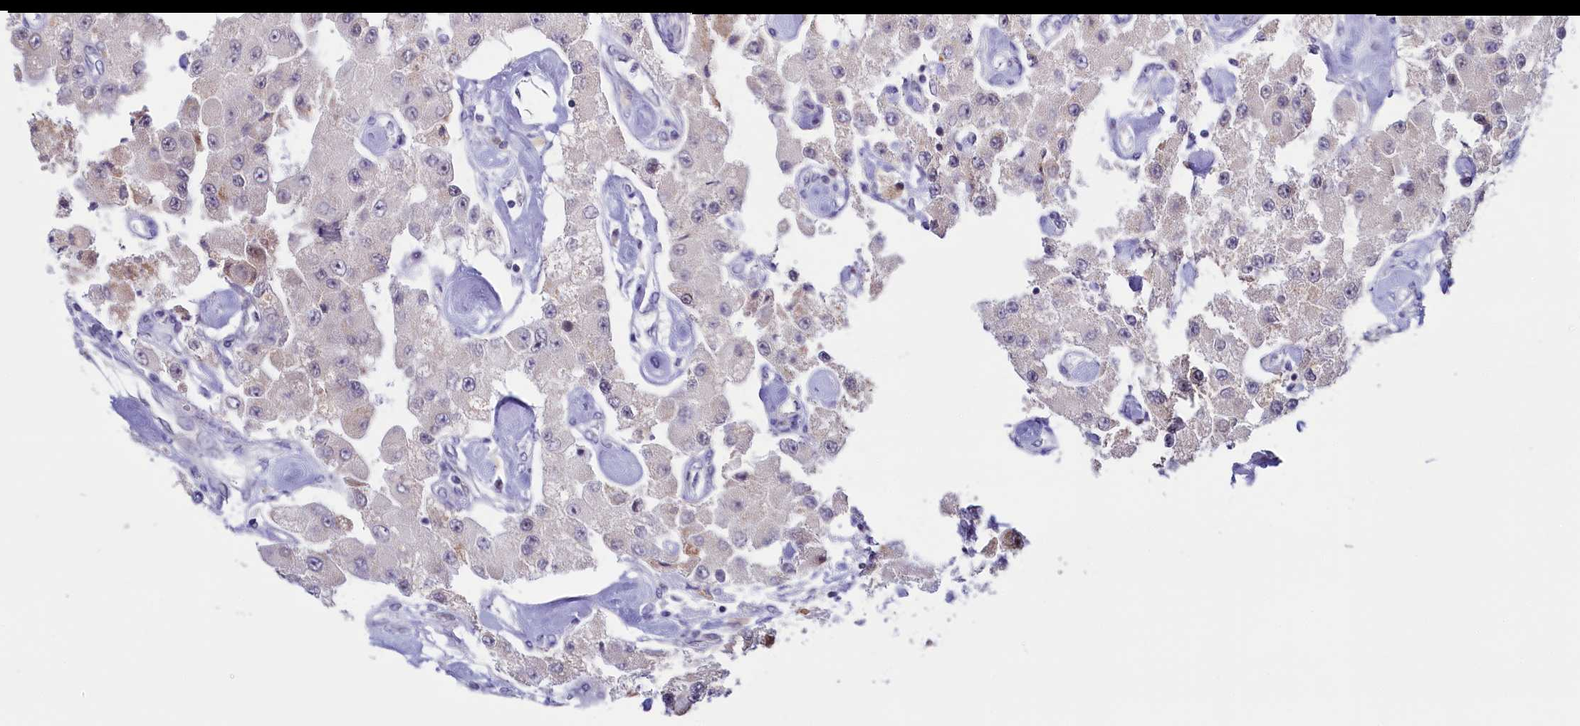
{"staining": {"intensity": "negative", "quantity": "none", "location": "none"}, "tissue": "carcinoid", "cell_type": "Tumor cells", "image_type": "cancer", "snomed": [{"axis": "morphology", "description": "Carcinoid, malignant, NOS"}, {"axis": "topography", "description": "Pancreas"}], "caption": "Immunohistochemistry (IHC) of carcinoid (malignant) exhibits no staining in tumor cells.", "gene": "PPHLN1", "patient": {"sex": "male", "age": 41}}